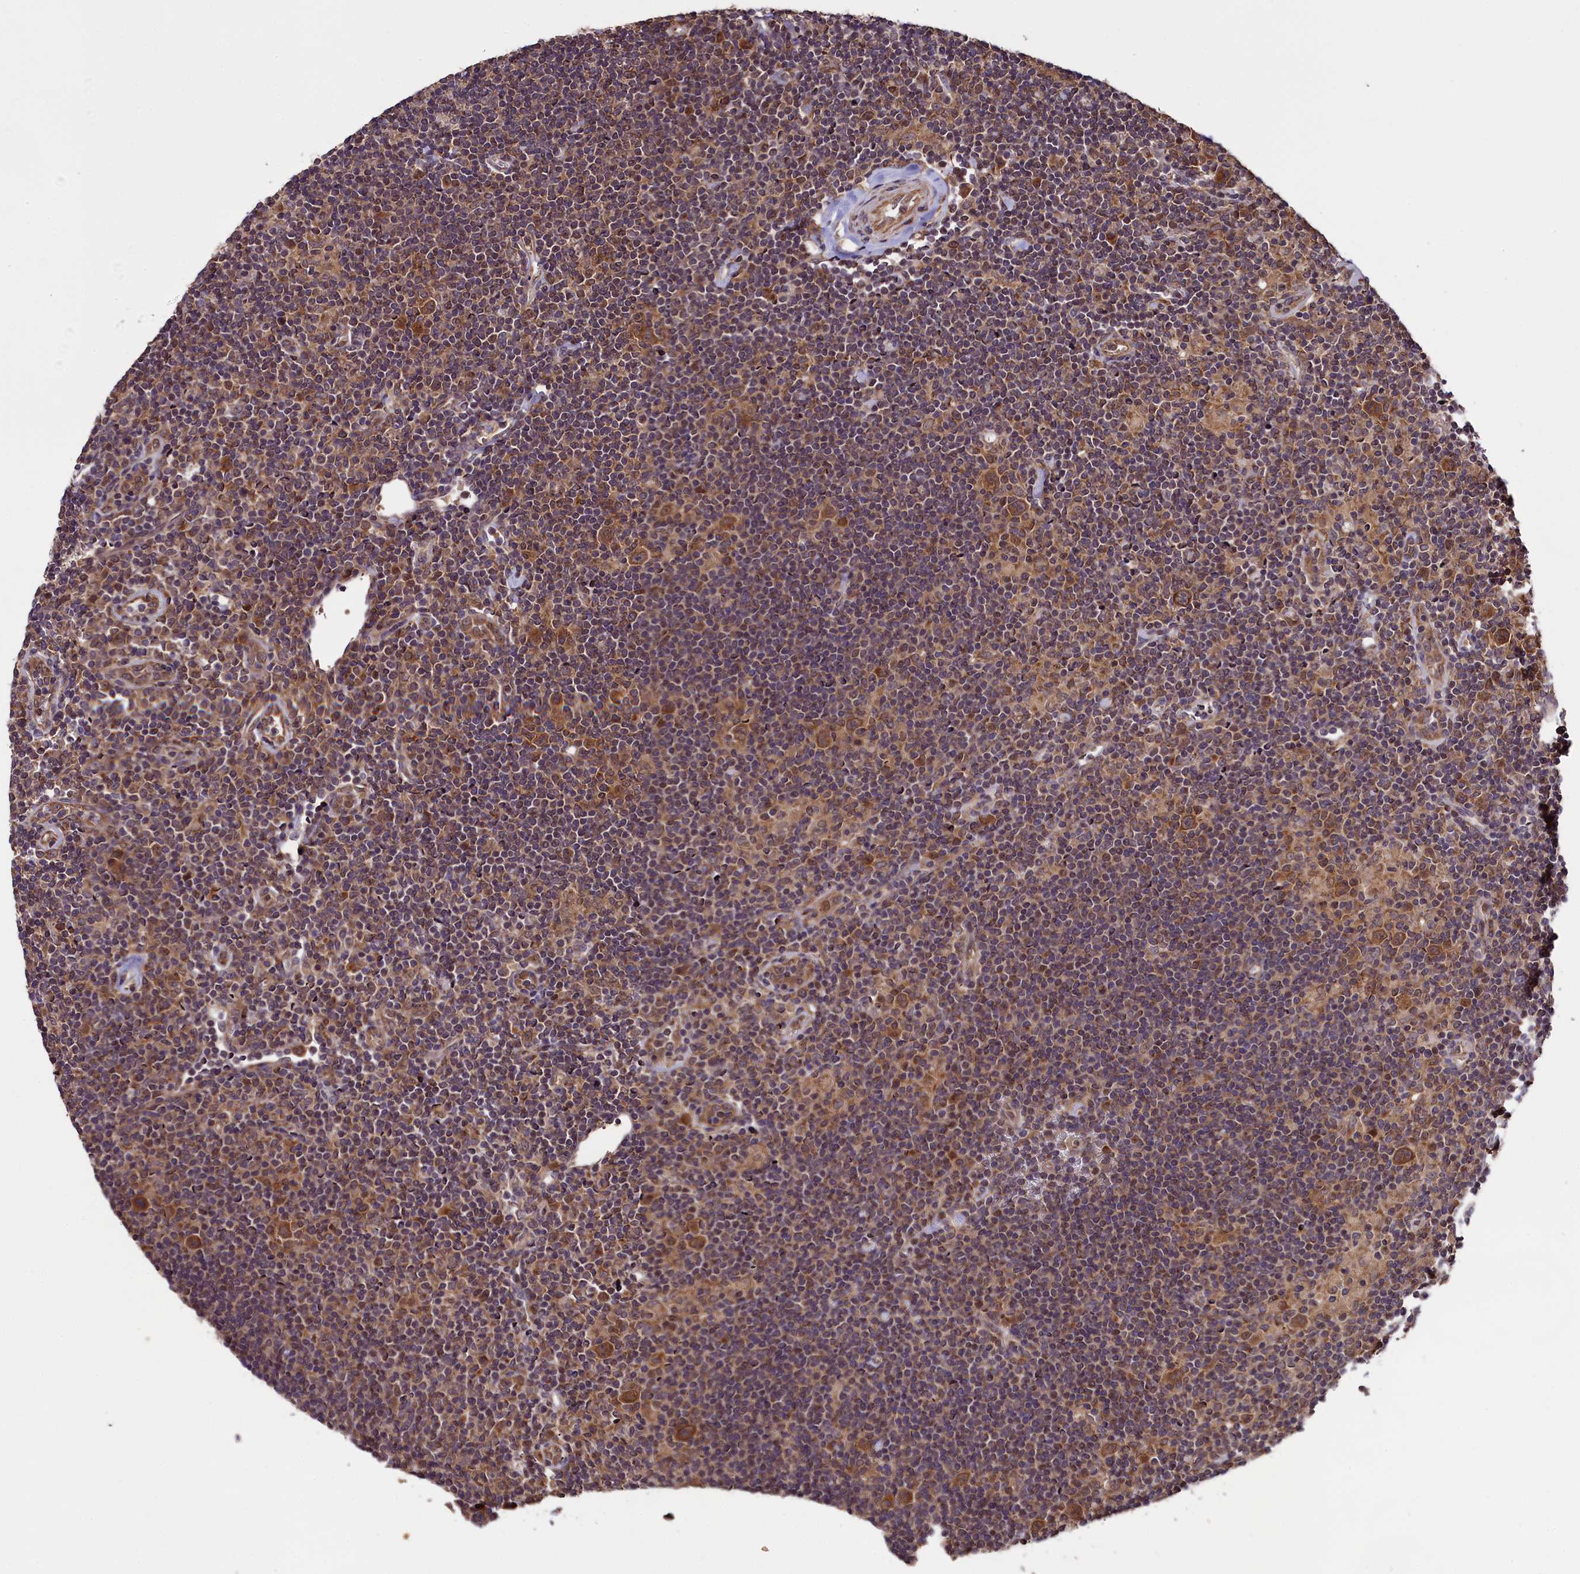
{"staining": {"intensity": "moderate", "quantity": ">75%", "location": "cytoplasmic/membranous"}, "tissue": "lymphoma", "cell_type": "Tumor cells", "image_type": "cancer", "snomed": [{"axis": "morphology", "description": "Hodgkin's disease, NOS"}, {"axis": "topography", "description": "Lymph node"}], "caption": "The micrograph demonstrates a brown stain indicating the presence of a protein in the cytoplasmic/membranous of tumor cells in lymphoma.", "gene": "DOHH", "patient": {"sex": "female", "age": 57}}